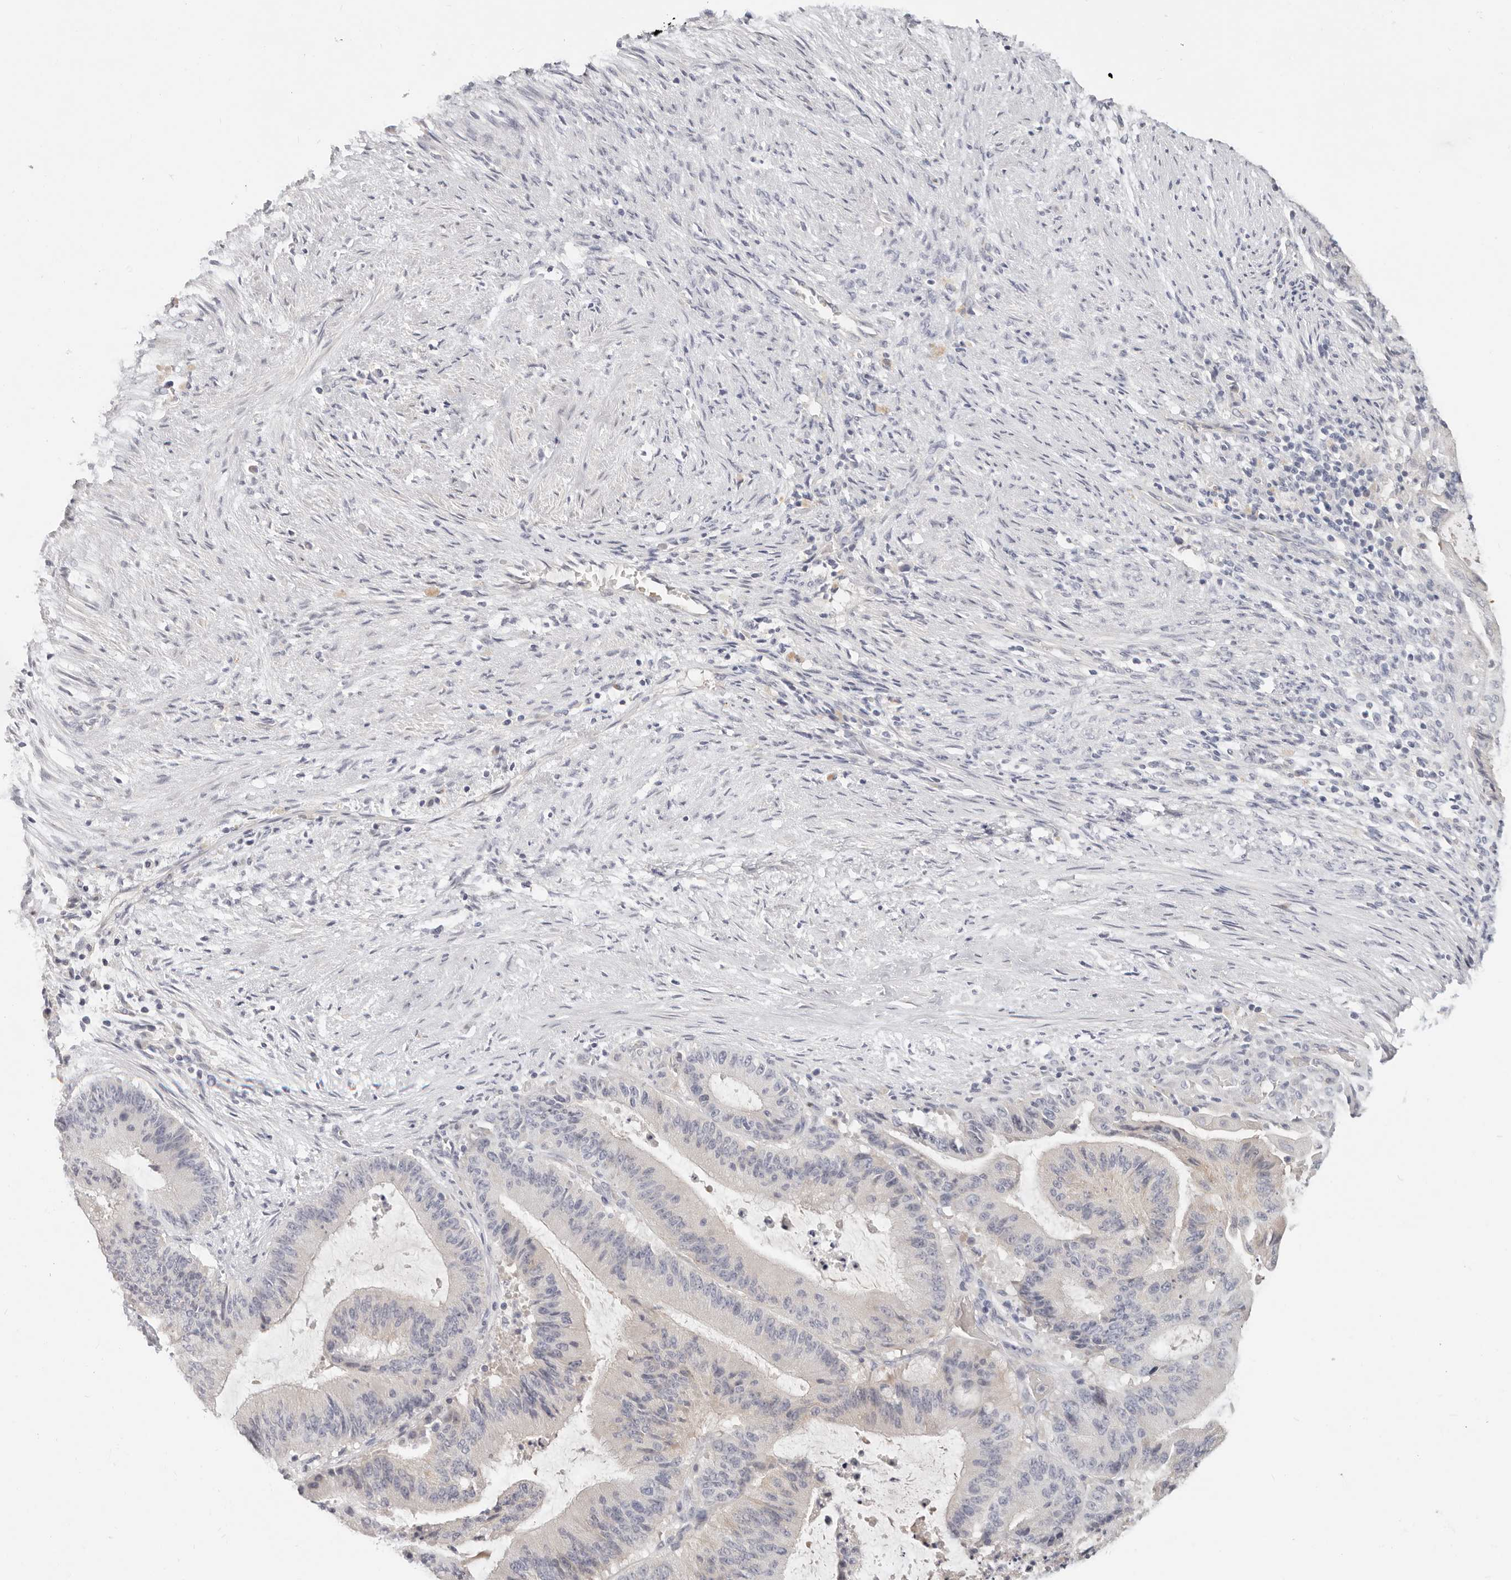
{"staining": {"intensity": "negative", "quantity": "none", "location": "none"}, "tissue": "liver cancer", "cell_type": "Tumor cells", "image_type": "cancer", "snomed": [{"axis": "morphology", "description": "Normal tissue, NOS"}, {"axis": "morphology", "description": "Cholangiocarcinoma"}, {"axis": "topography", "description": "Liver"}, {"axis": "topography", "description": "Peripheral nerve tissue"}], "caption": "Immunohistochemical staining of human cholangiocarcinoma (liver) shows no significant expression in tumor cells.", "gene": "TMEM63B", "patient": {"sex": "female", "age": 73}}